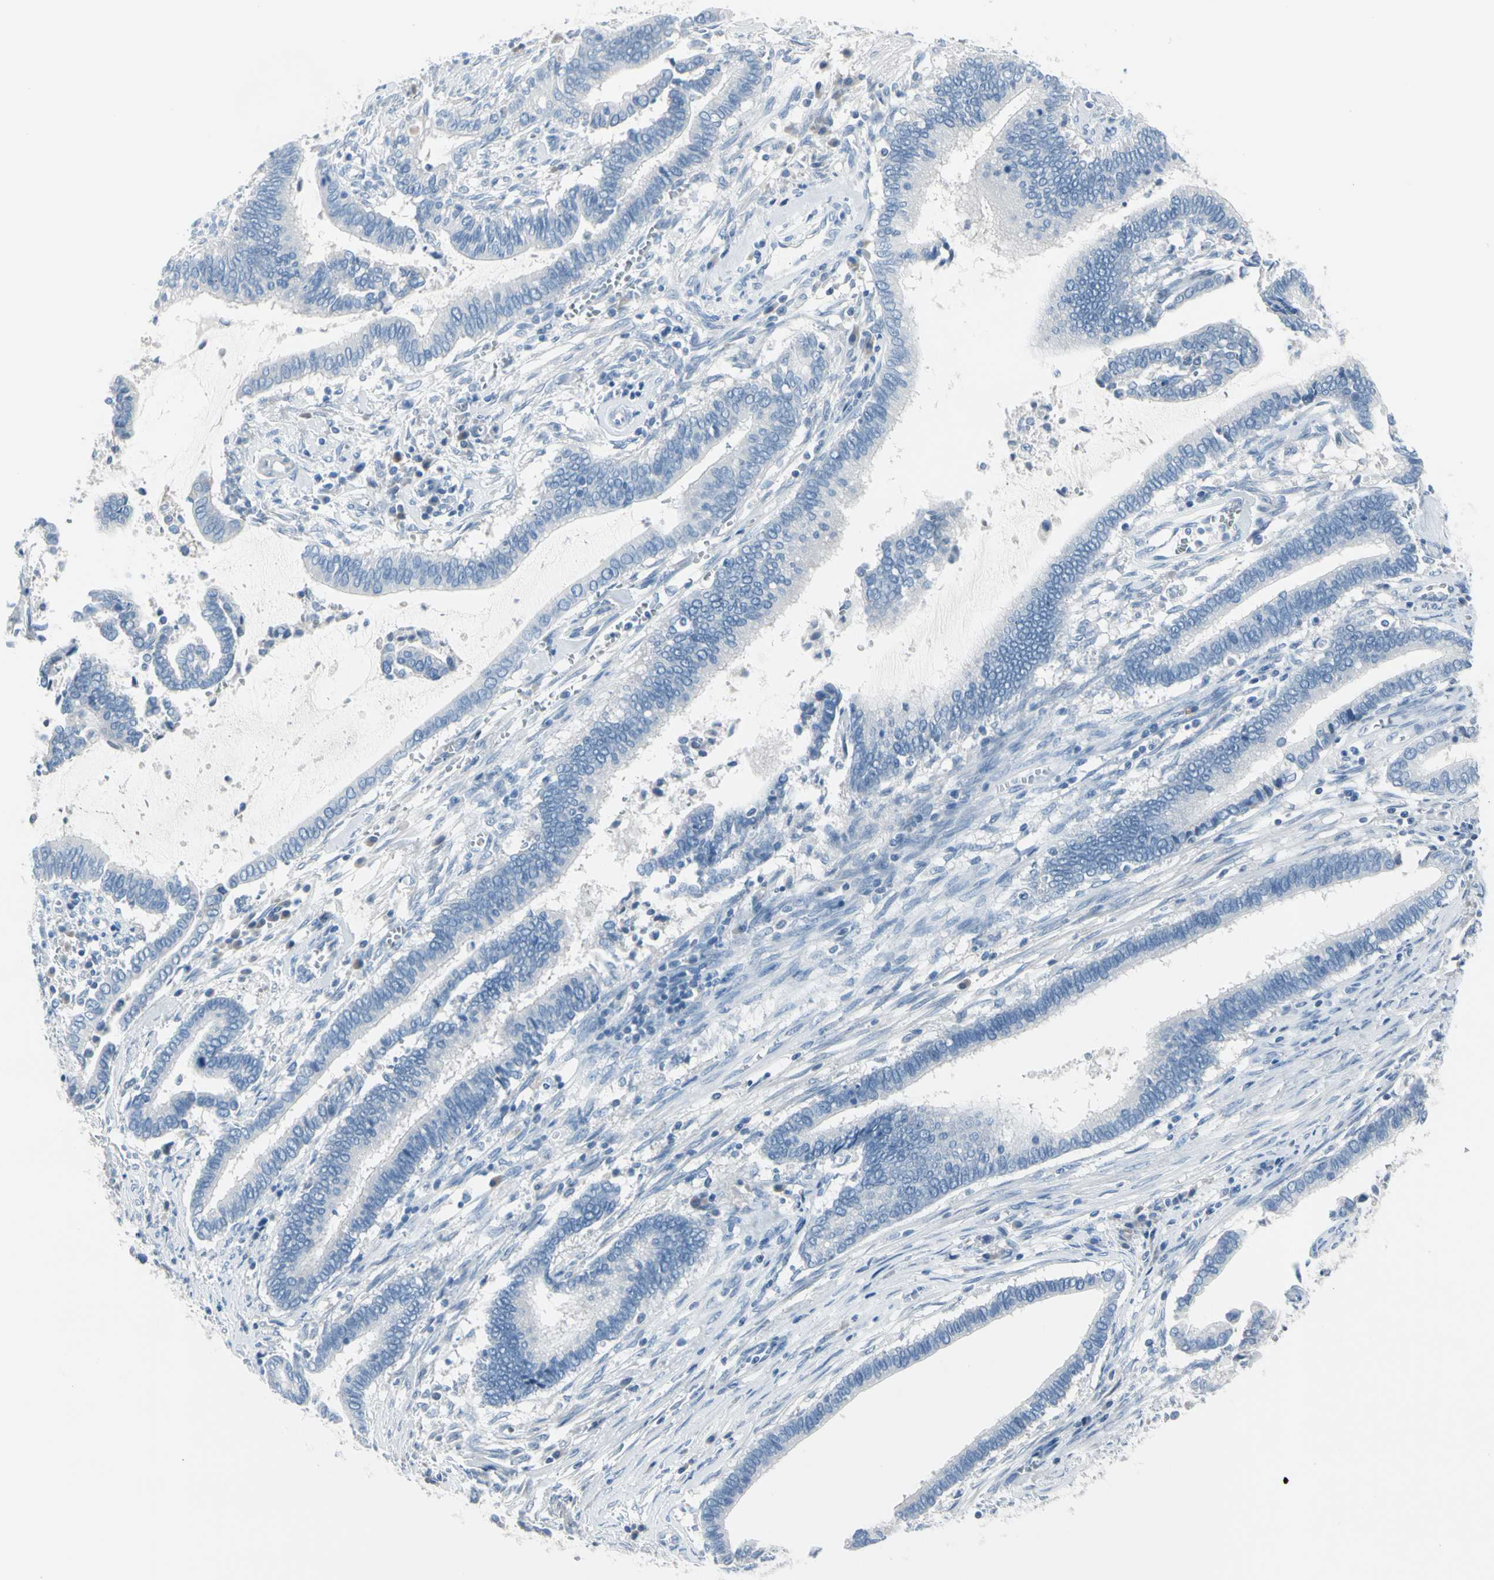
{"staining": {"intensity": "negative", "quantity": "none", "location": "none"}, "tissue": "cervical cancer", "cell_type": "Tumor cells", "image_type": "cancer", "snomed": [{"axis": "morphology", "description": "Adenocarcinoma, NOS"}, {"axis": "topography", "description": "Cervix"}], "caption": "Tumor cells show no significant expression in adenocarcinoma (cervical).", "gene": "TPO", "patient": {"sex": "female", "age": 44}}